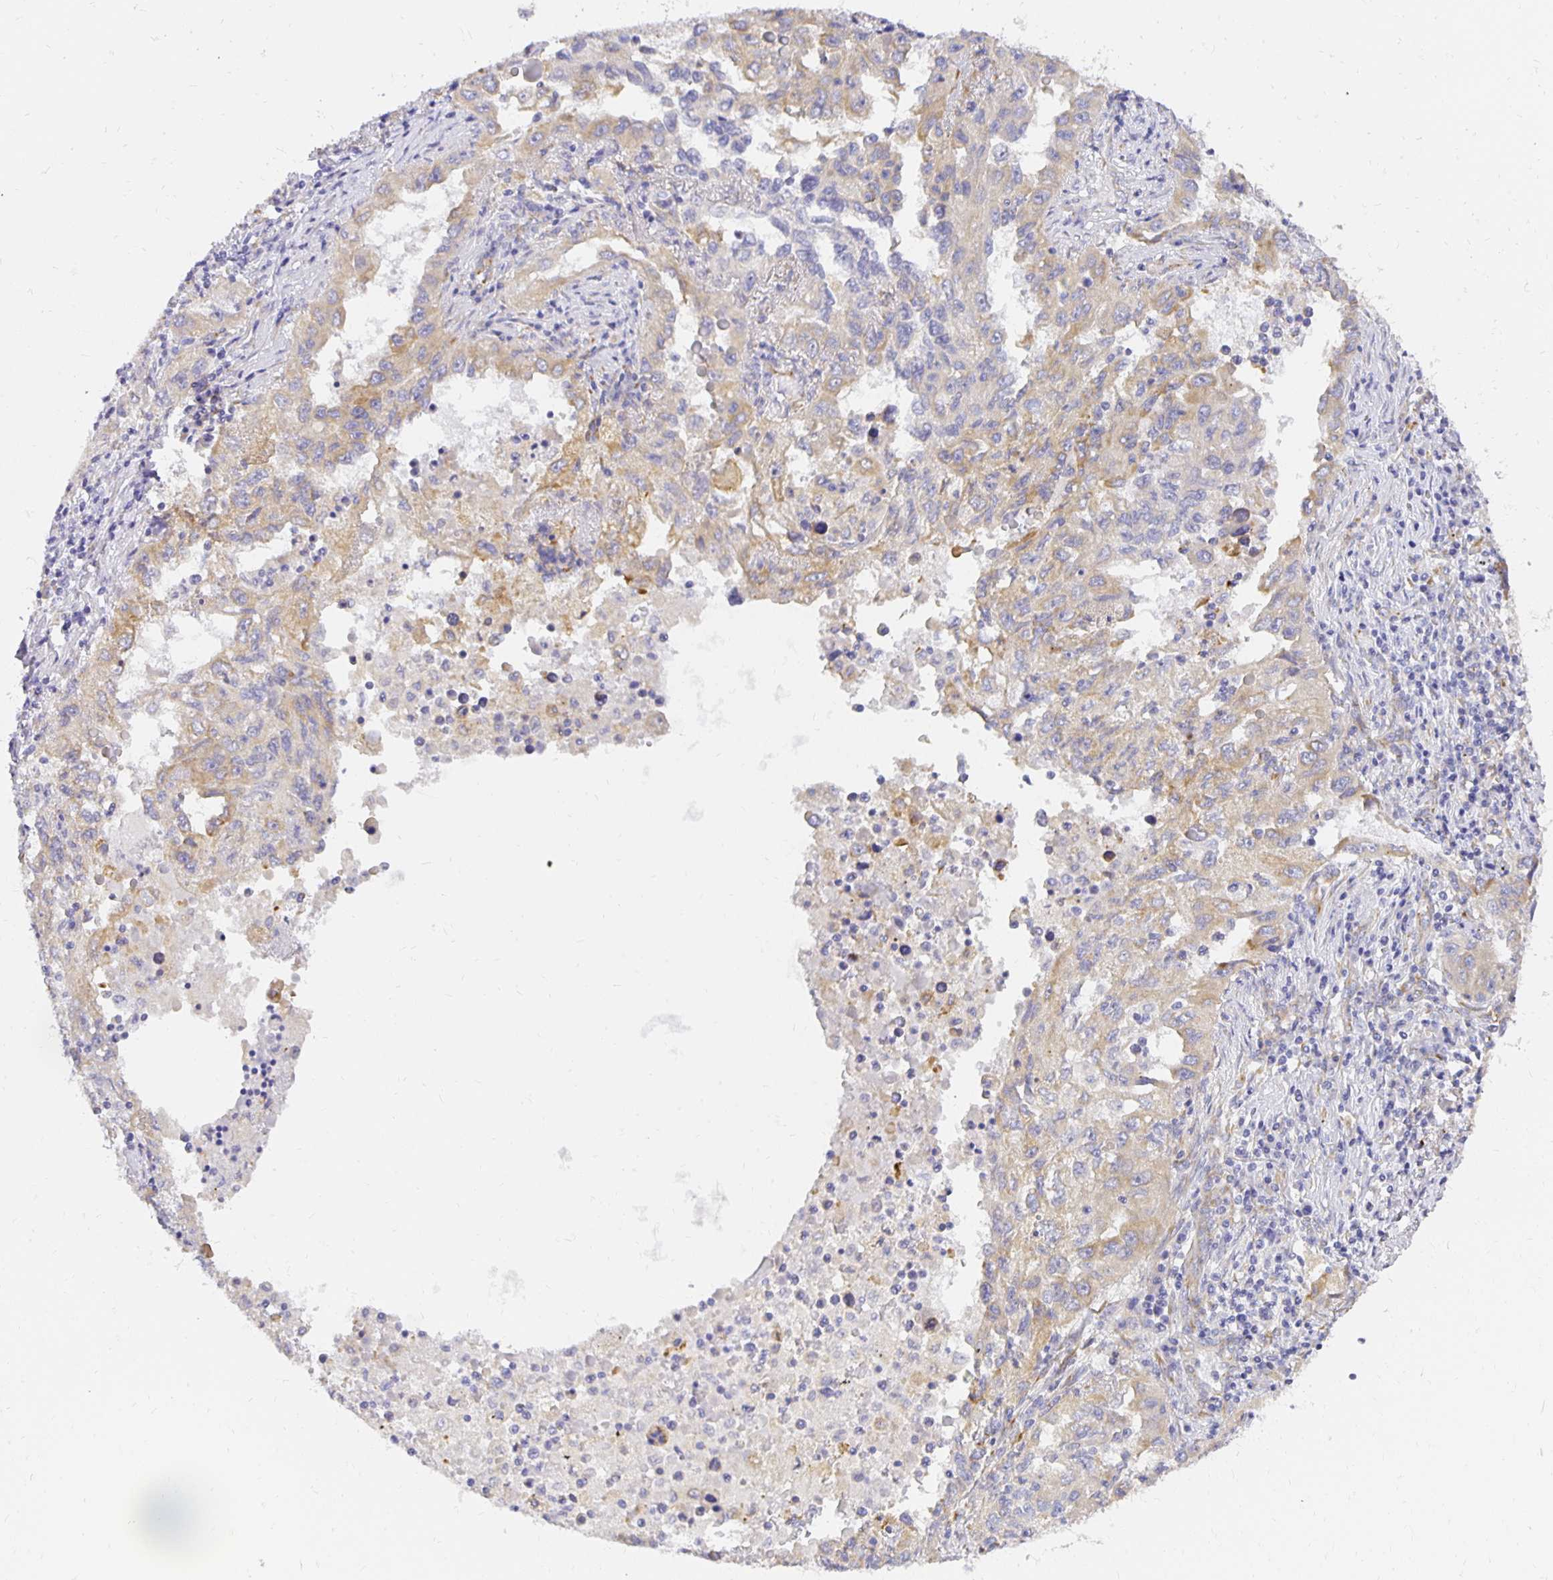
{"staining": {"intensity": "weak", "quantity": "25%-75%", "location": "cytoplasmic/membranous"}, "tissue": "lung cancer", "cell_type": "Tumor cells", "image_type": "cancer", "snomed": [{"axis": "morphology", "description": "Adenocarcinoma, NOS"}, {"axis": "topography", "description": "Lung"}], "caption": "Protein expression analysis of adenocarcinoma (lung) demonstrates weak cytoplasmic/membranous staining in approximately 25%-75% of tumor cells.", "gene": "PLOD1", "patient": {"sex": "female", "age": 73}}